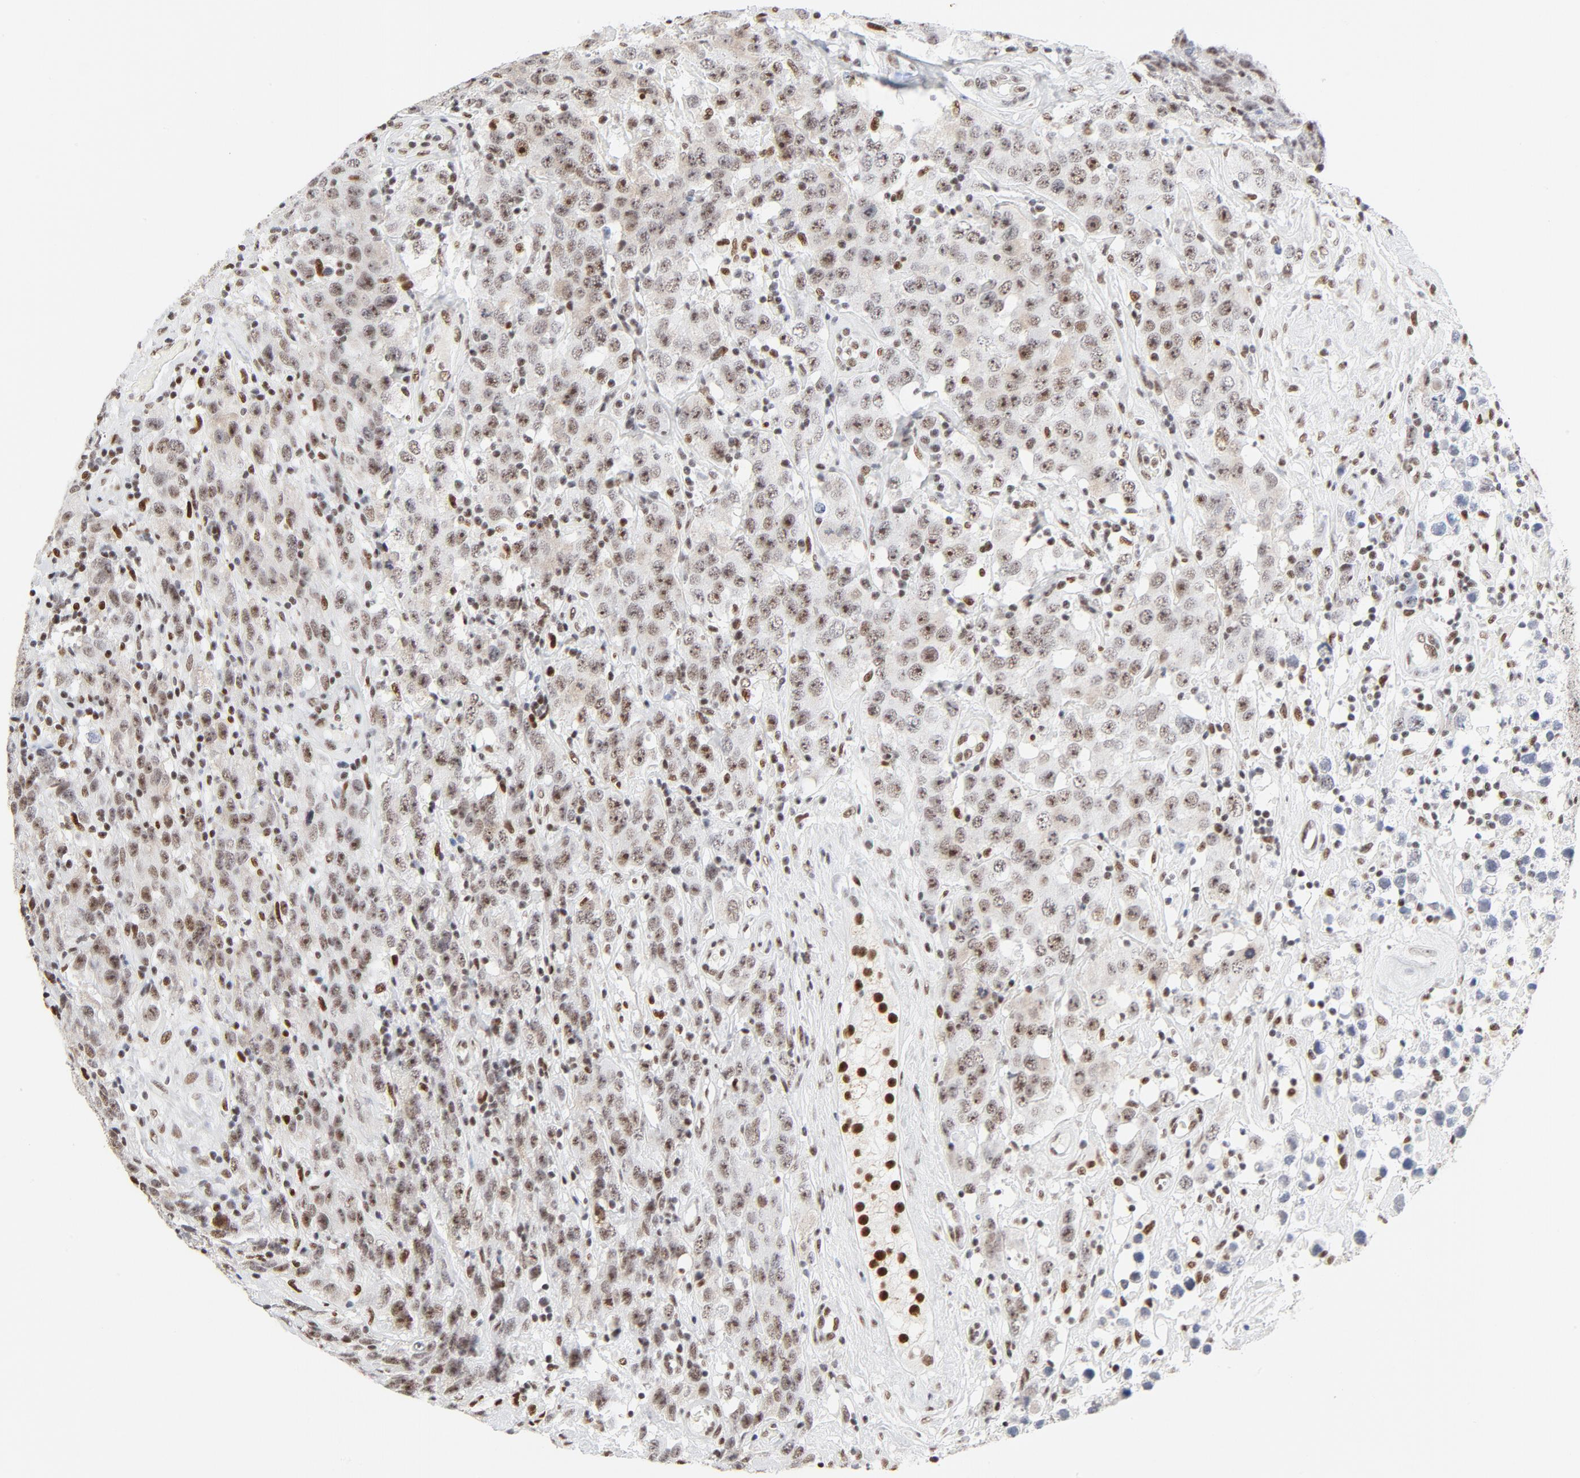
{"staining": {"intensity": "weak", "quantity": "25%-75%", "location": "nuclear"}, "tissue": "testis cancer", "cell_type": "Tumor cells", "image_type": "cancer", "snomed": [{"axis": "morphology", "description": "Seminoma, NOS"}, {"axis": "topography", "description": "Testis"}], "caption": "Testis seminoma stained with a brown dye shows weak nuclear positive staining in approximately 25%-75% of tumor cells.", "gene": "GTF2H1", "patient": {"sex": "male", "age": 52}}